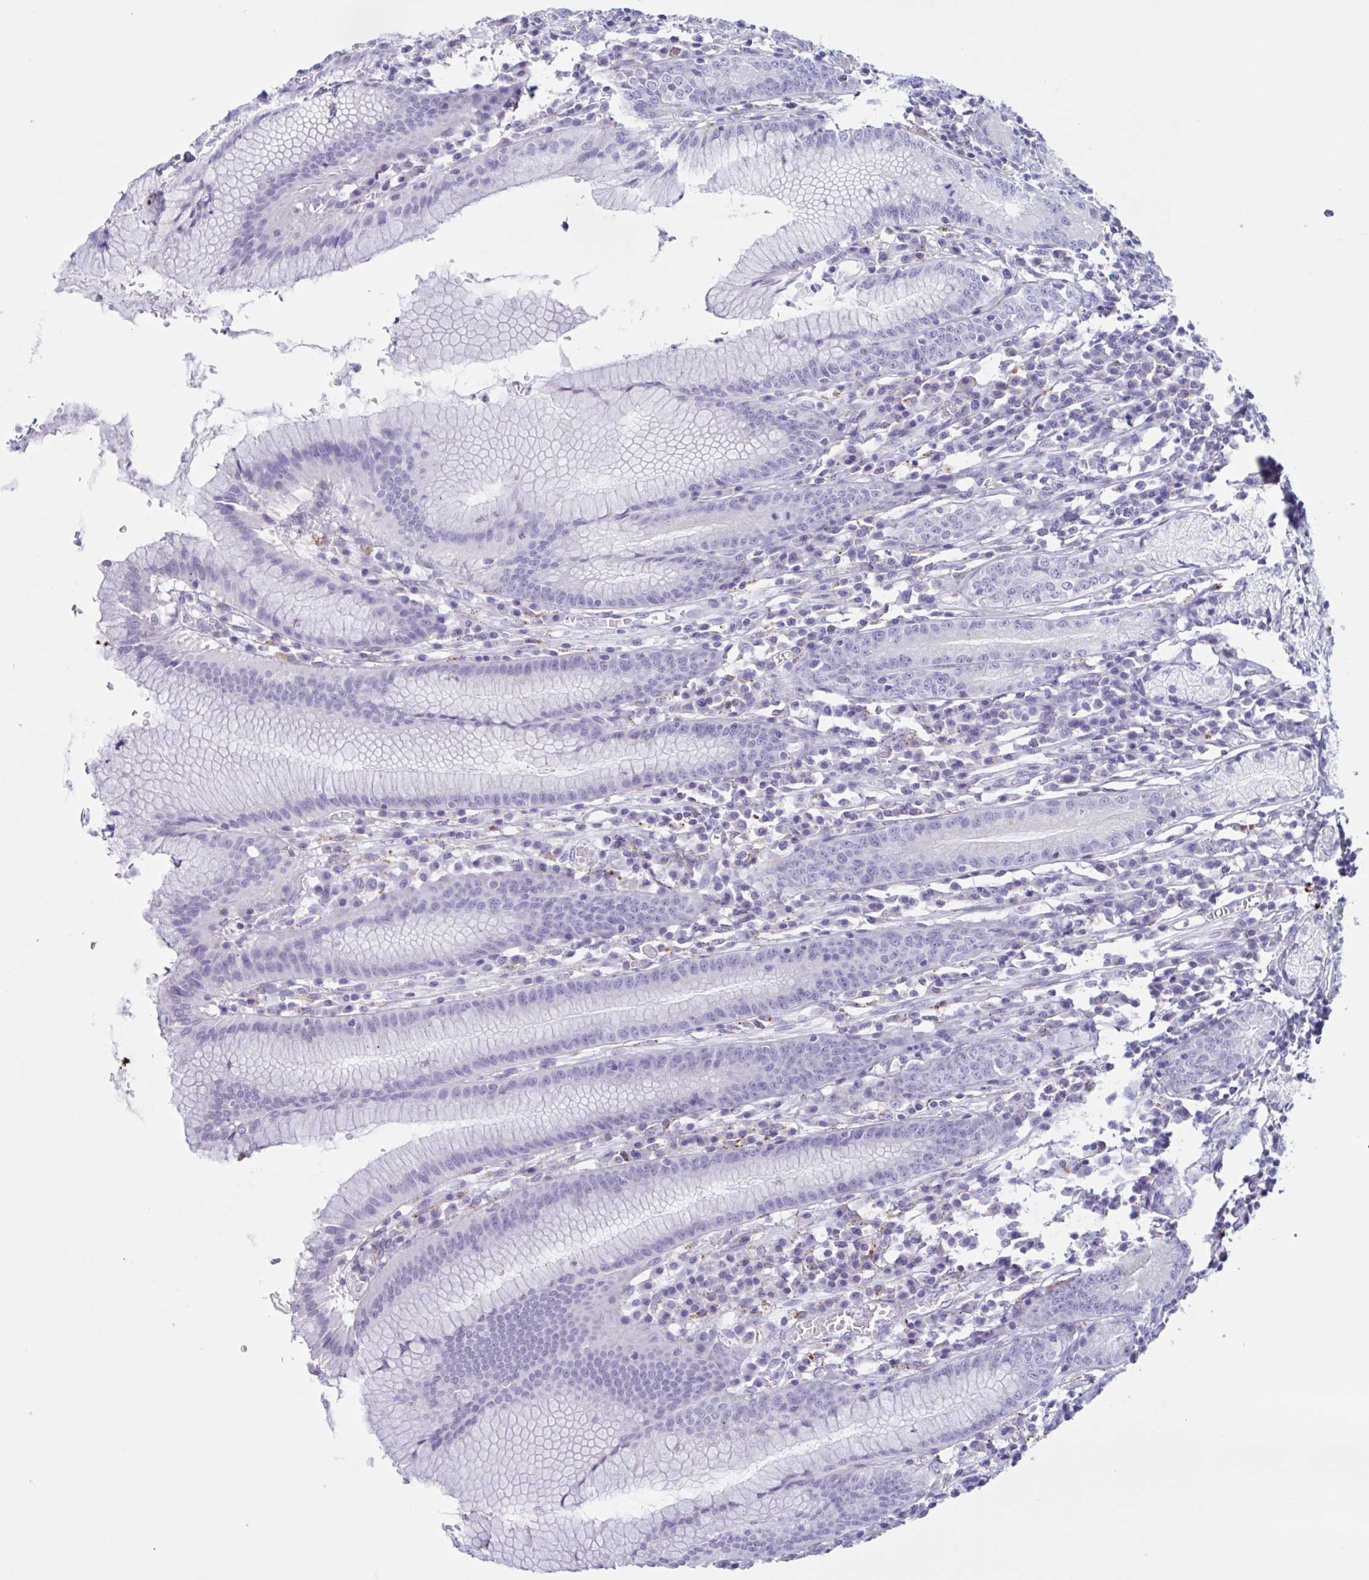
{"staining": {"intensity": "negative", "quantity": "none", "location": "none"}, "tissue": "stomach", "cell_type": "Glandular cells", "image_type": "normal", "snomed": [{"axis": "morphology", "description": "Normal tissue, NOS"}, {"axis": "topography", "description": "Stomach"}], "caption": "This is an immunohistochemistry (IHC) micrograph of unremarkable stomach. There is no staining in glandular cells.", "gene": "XCL1", "patient": {"sex": "male", "age": 55}}